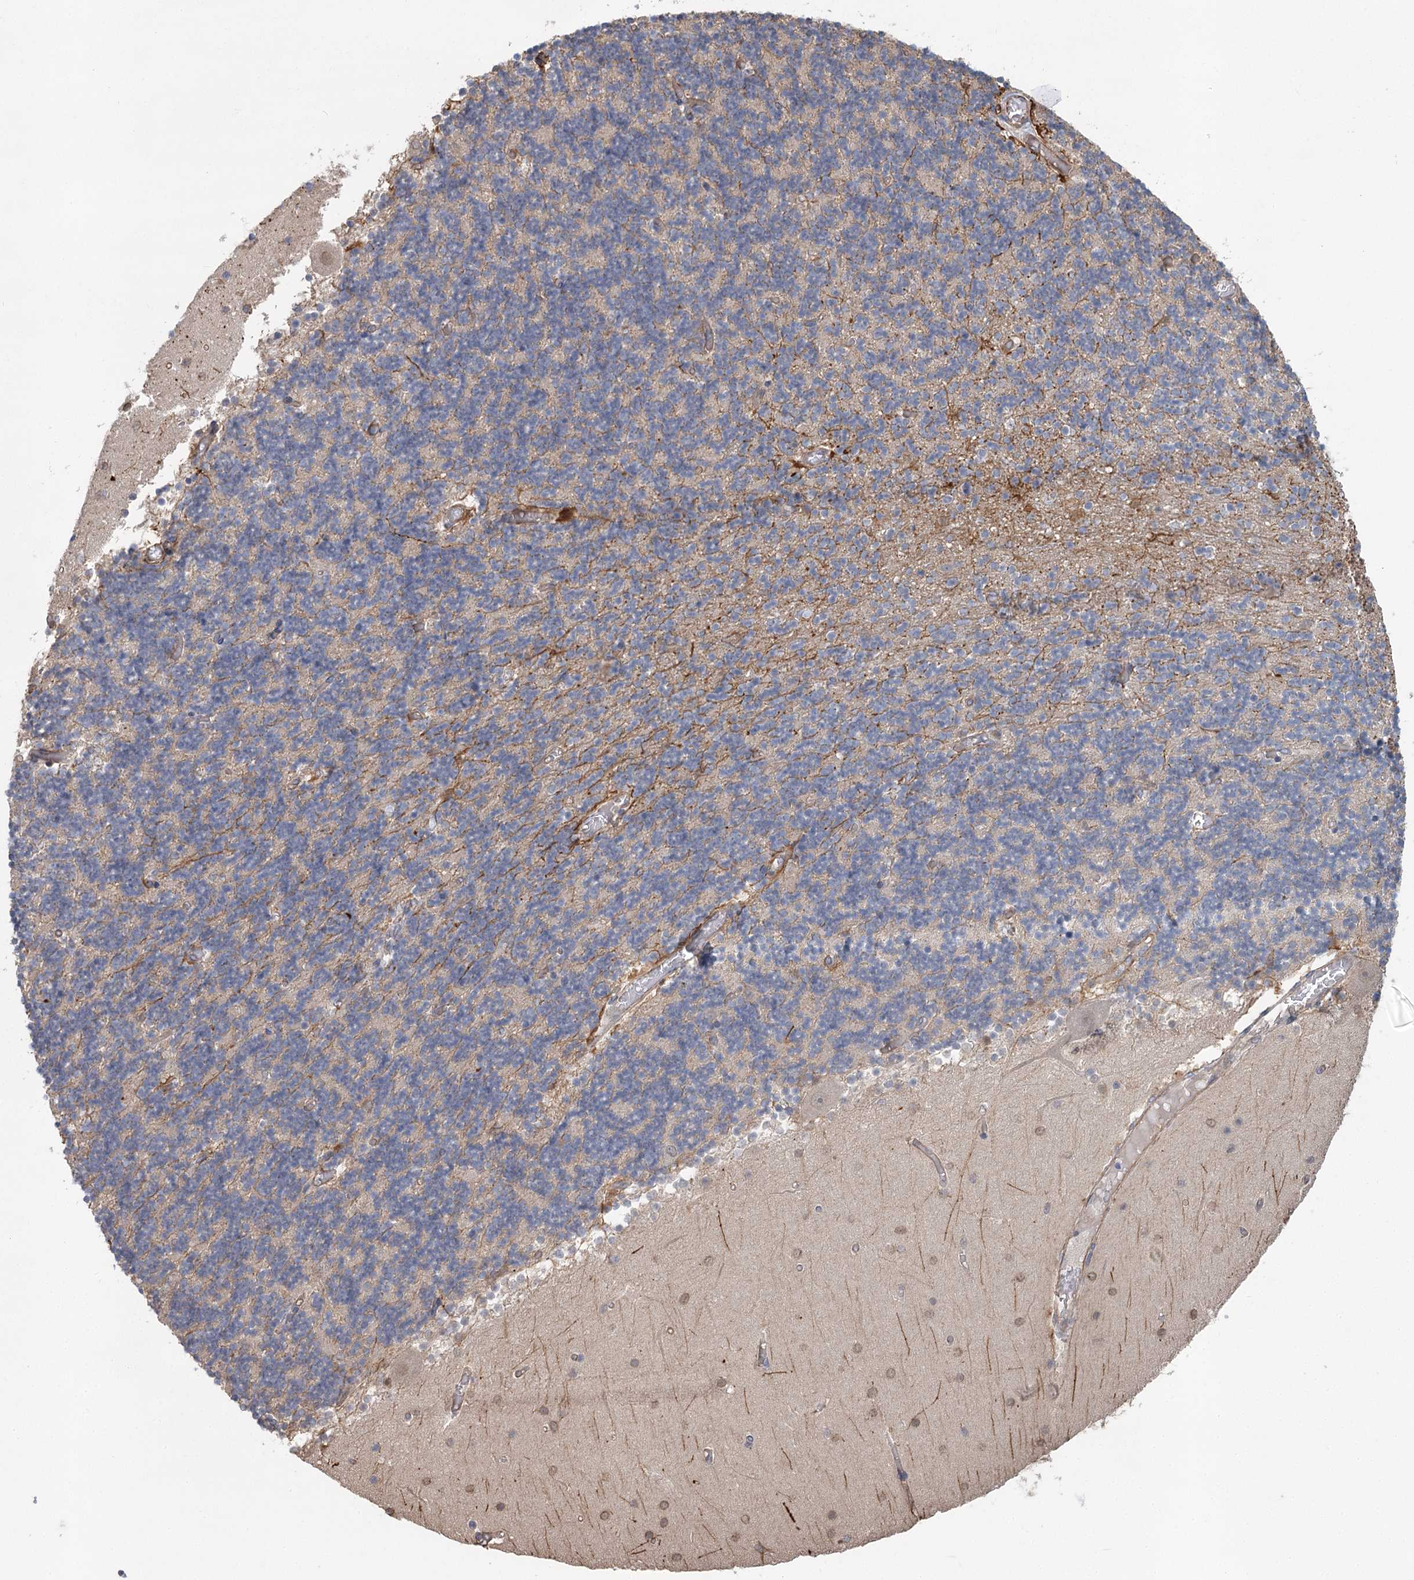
{"staining": {"intensity": "negative", "quantity": "none", "location": "none"}, "tissue": "cerebellum", "cell_type": "Cells in granular layer", "image_type": "normal", "snomed": [{"axis": "morphology", "description": "Normal tissue, NOS"}, {"axis": "topography", "description": "Cerebellum"}], "caption": "An IHC photomicrograph of benign cerebellum is shown. There is no staining in cells in granular layer of cerebellum. The staining was performed using DAB (3,3'-diaminobenzidine) to visualize the protein expression in brown, while the nuclei were stained in blue with hematoxylin (Magnification: 20x).", "gene": "RWDD4", "patient": {"sex": "female", "age": 28}}